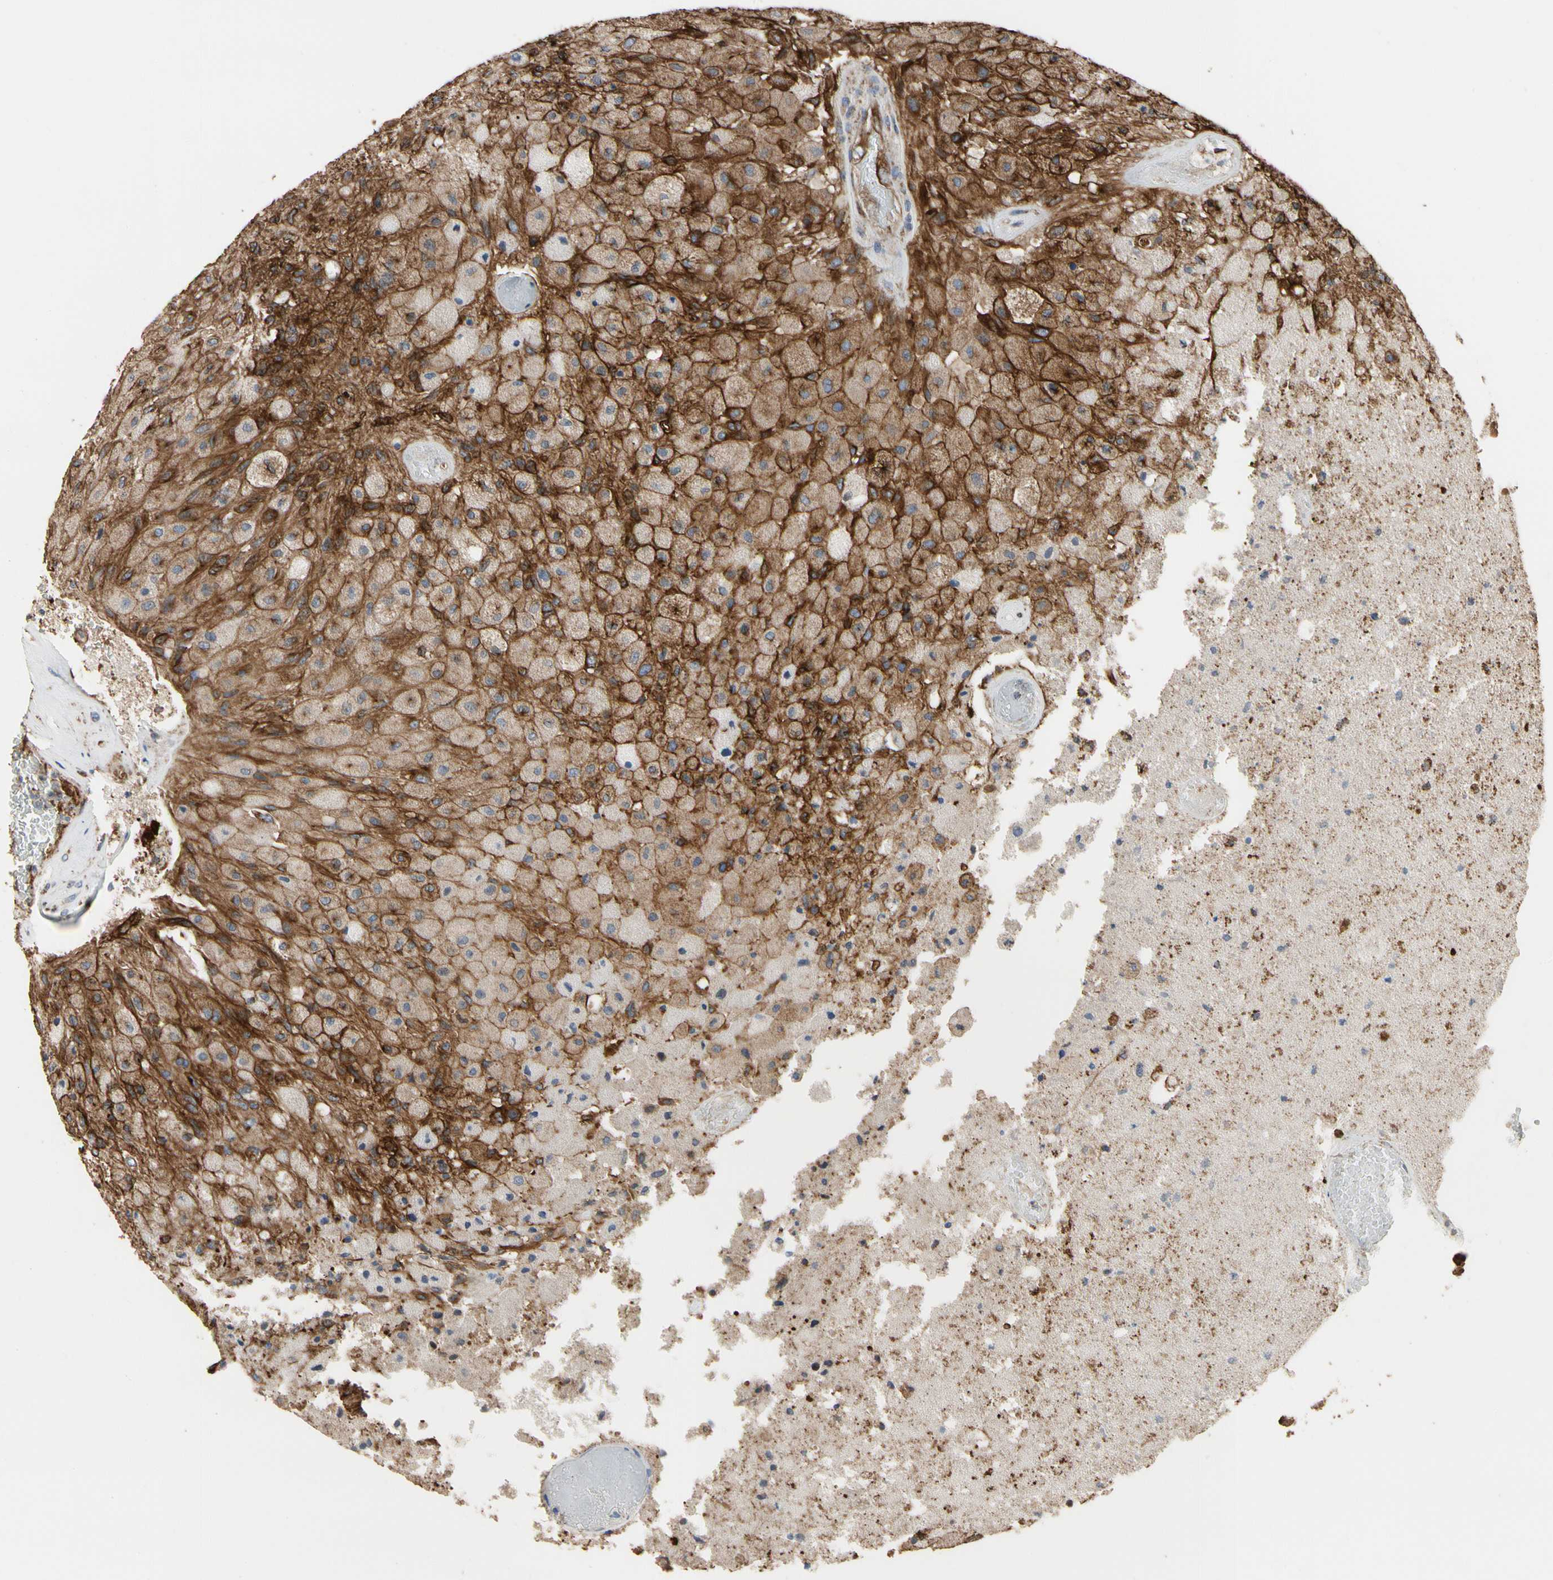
{"staining": {"intensity": "weak", "quantity": ">75%", "location": "cytoplasmic/membranous"}, "tissue": "glioma", "cell_type": "Tumor cells", "image_type": "cancer", "snomed": [{"axis": "morphology", "description": "Normal tissue, NOS"}, {"axis": "morphology", "description": "Glioma, malignant, High grade"}, {"axis": "topography", "description": "Cerebral cortex"}], "caption": "A low amount of weak cytoplasmic/membranous positivity is present in about >75% of tumor cells in malignant glioma (high-grade) tissue.", "gene": "TUBA1A", "patient": {"sex": "male", "age": 77}}